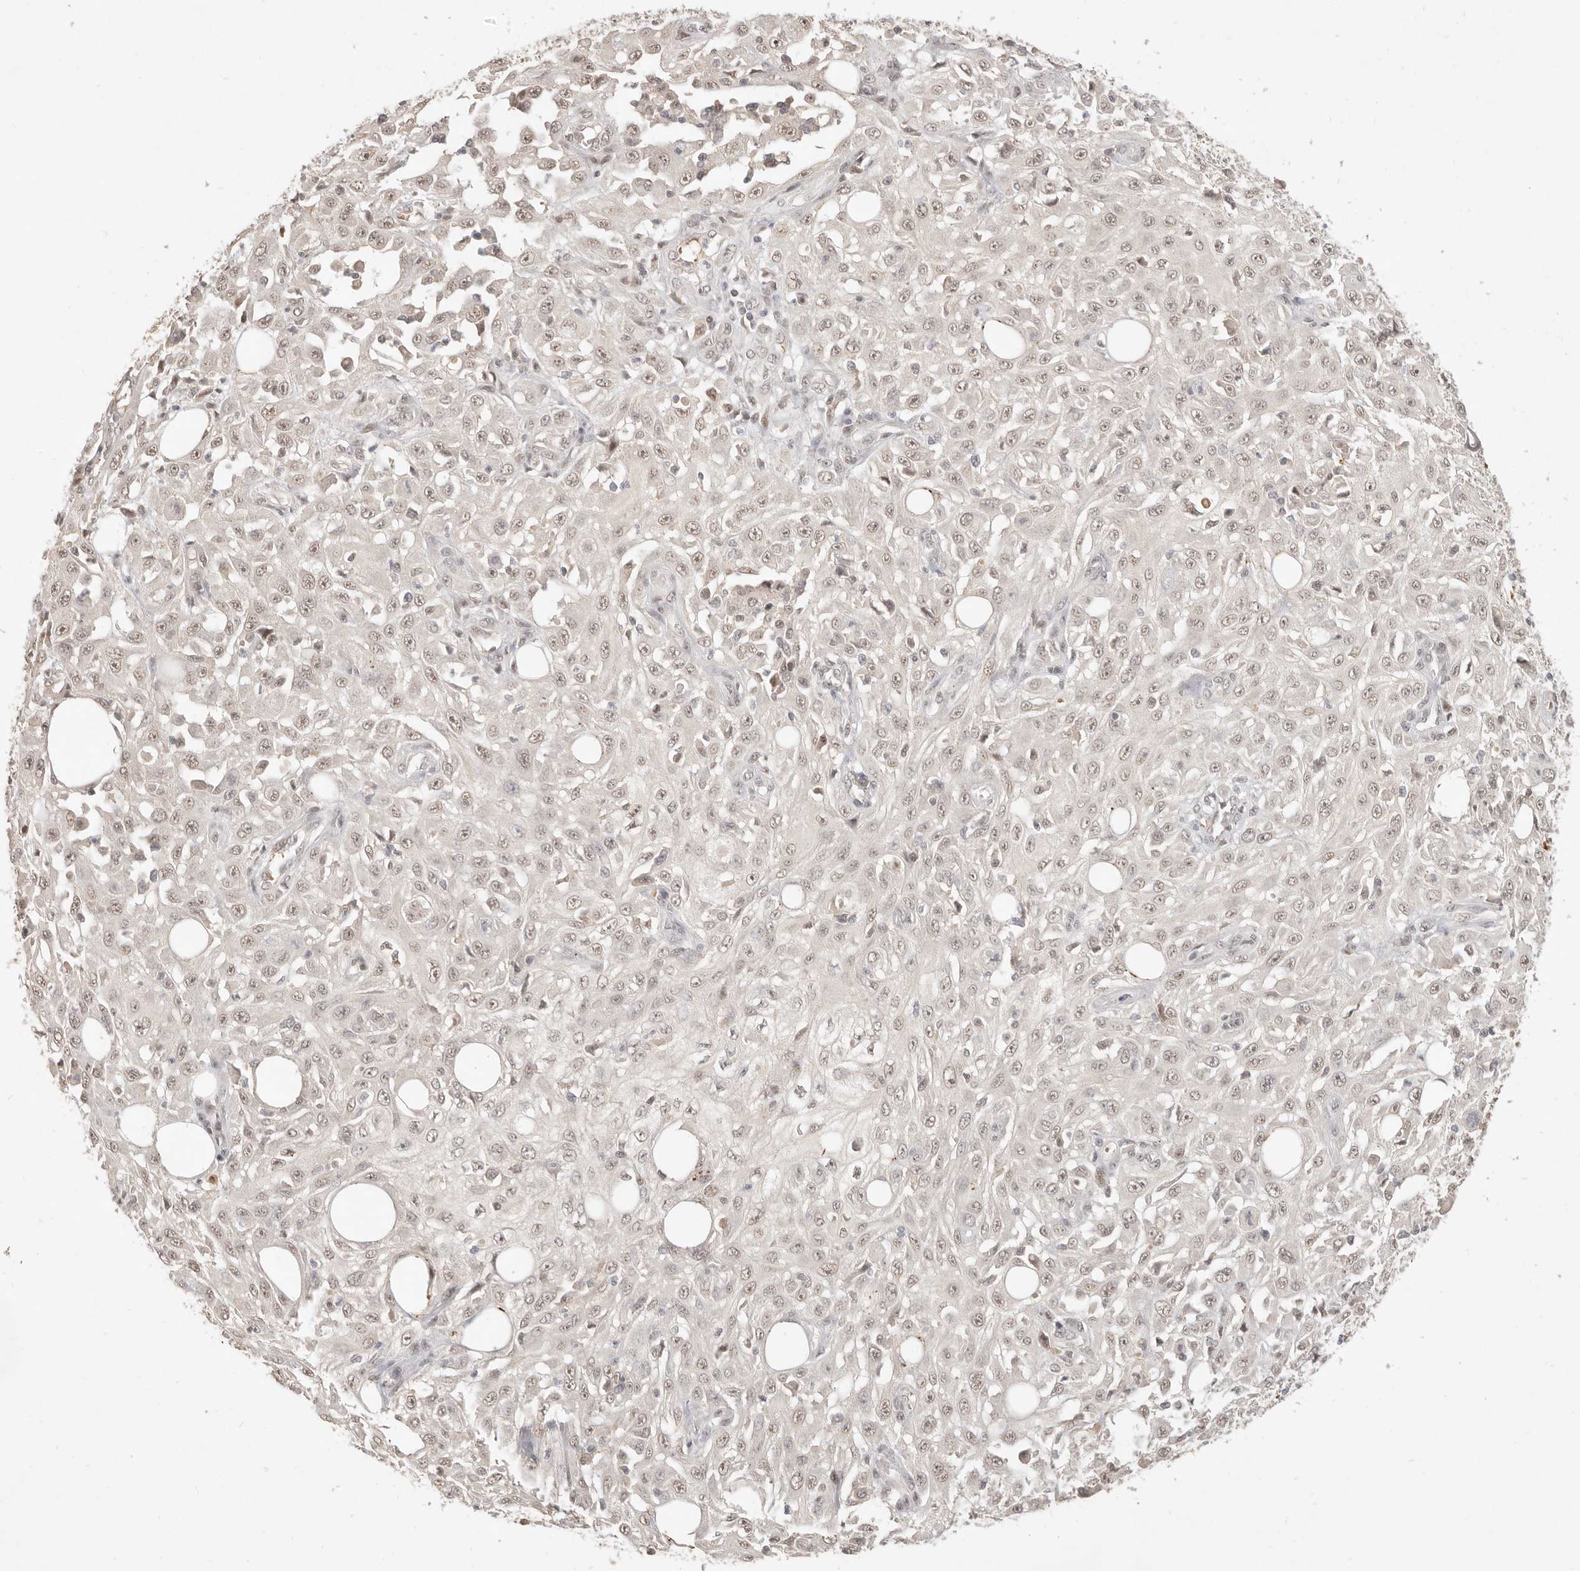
{"staining": {"intensity": "moderate", "quantity": ">75%", "location": "nuclear"}, "tissue": "skin cancer", "cell_type": "Tumor cells", "image_type": "cancer", "snomed": [{"axis": "morphology", "description": "Squamous cell carcinoma, NOS"}, {"axis": "morphology", "description": "Squamous cell carcinoma, metastatic, NOS"}, {"axis": "topography", "description": "Skin"}, {"axis": "topography", "description": "Lymph node"}], "caption": "Squamous cell carcinoma (skin) stained with DAB immunohistochemistry (IHC) displays medium levels of moderate nuclear positivity in about >75% of tumor cells. The staining was performed using DAB (3,3'-diaminobenzidine) to visualize the protein expression in brown, while the nuclei were stained in blue with hematoxylin (Magnification: 20x).", "gene": "MEP1A", "patient": {"sex": "male", "age": 75}}